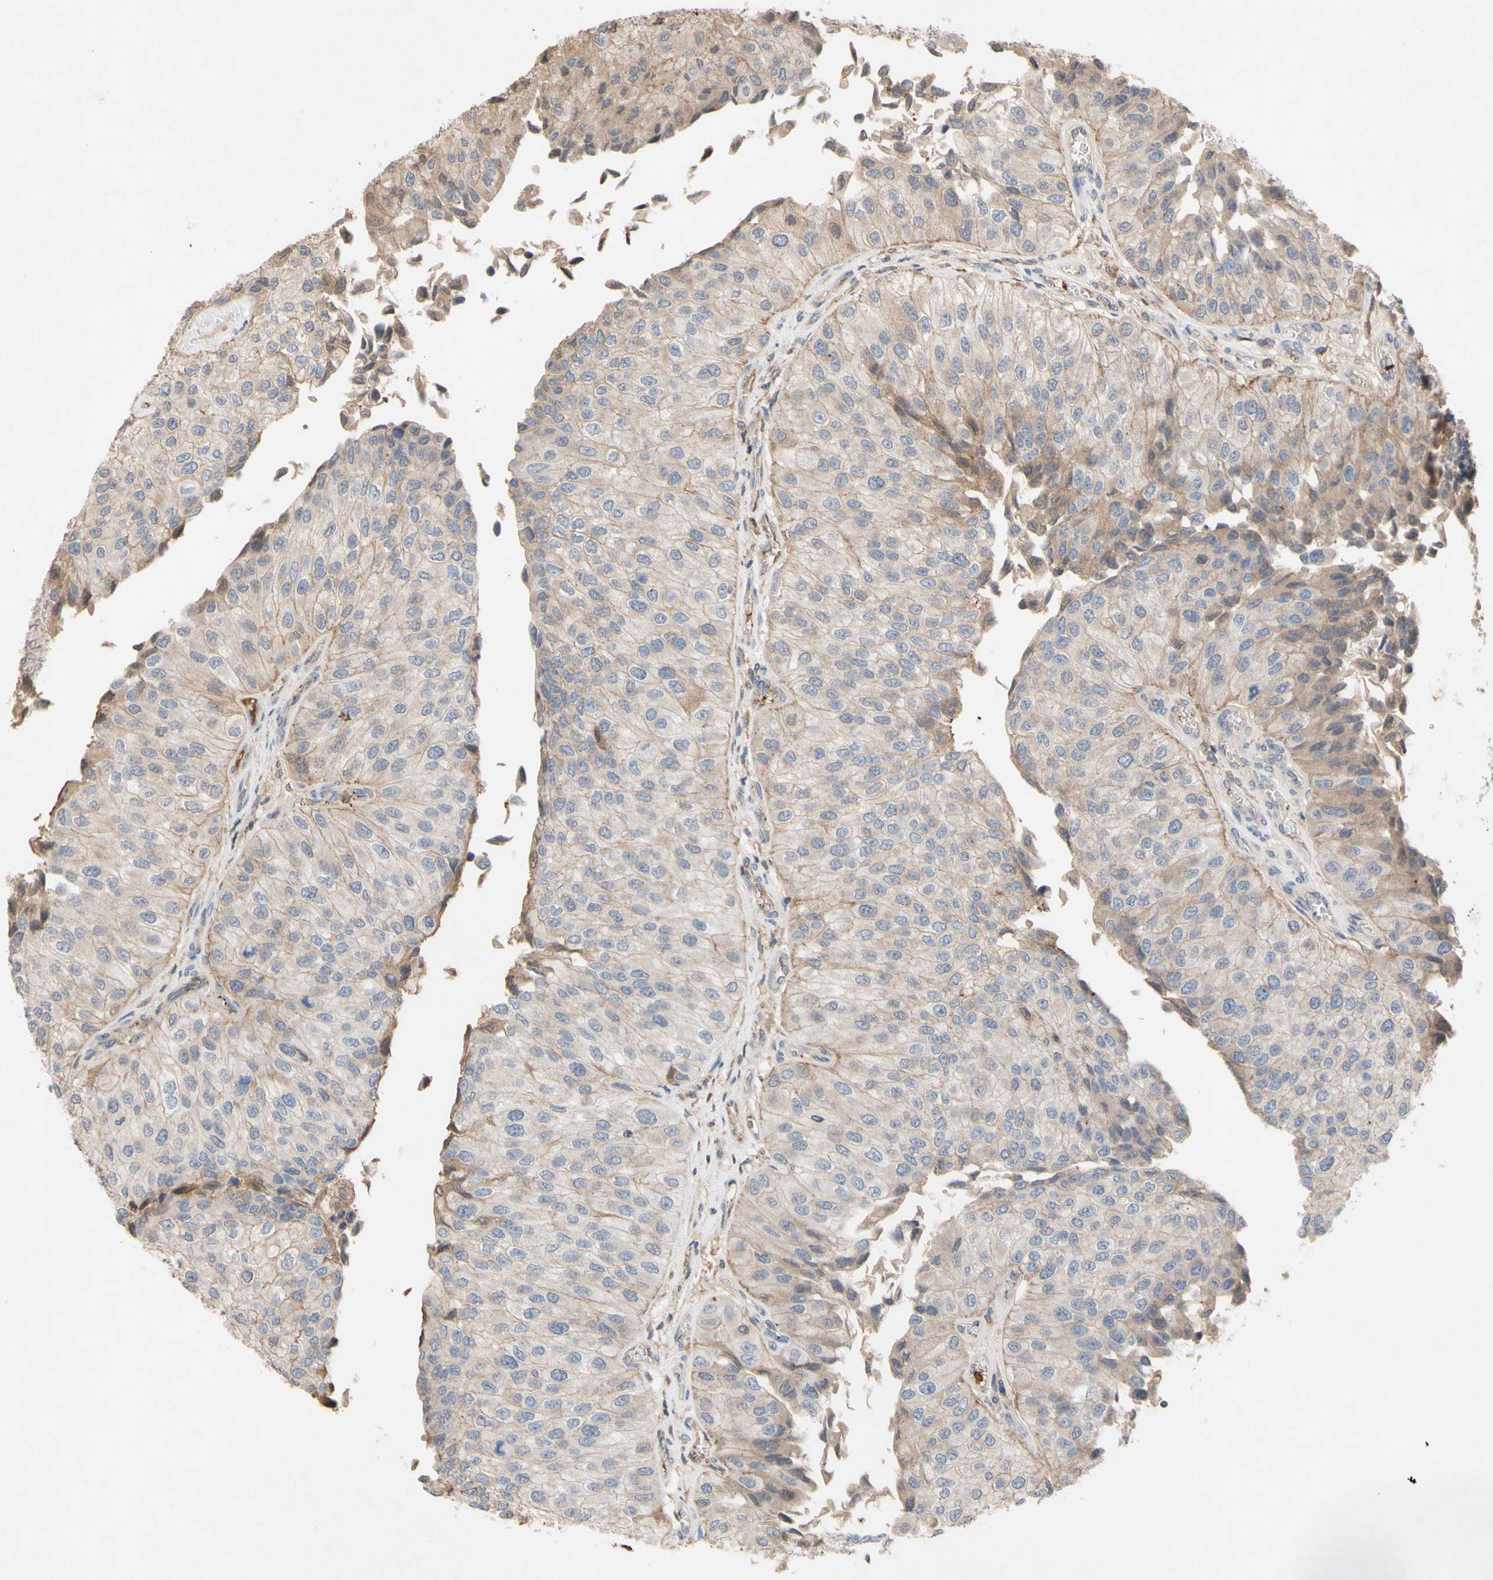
{"staining": {"intensity": "weak", "quantity": "25%-75%", "location": "cytoplasmic/membranous"}, "tissue": "urothelial cancer", "cell_type": "Tumor cells", "image_type": "cancer", "snomed": [{"axis": "morphology", "description": "Urothelial carcinoma, High grade"}, {"axis": "topography", "description": "Kidney"}, {"axis": "topography", "description": "Urinary bladder"}], "caption": "A low amount of weak cytoplasmic/membranous staining is seen in about 25%-75% of tumor cells in urothelial carcinoma (high-grade) tissue.", "gene": "NECTIN3", "patient": {"sex": "male", "age": 77}}